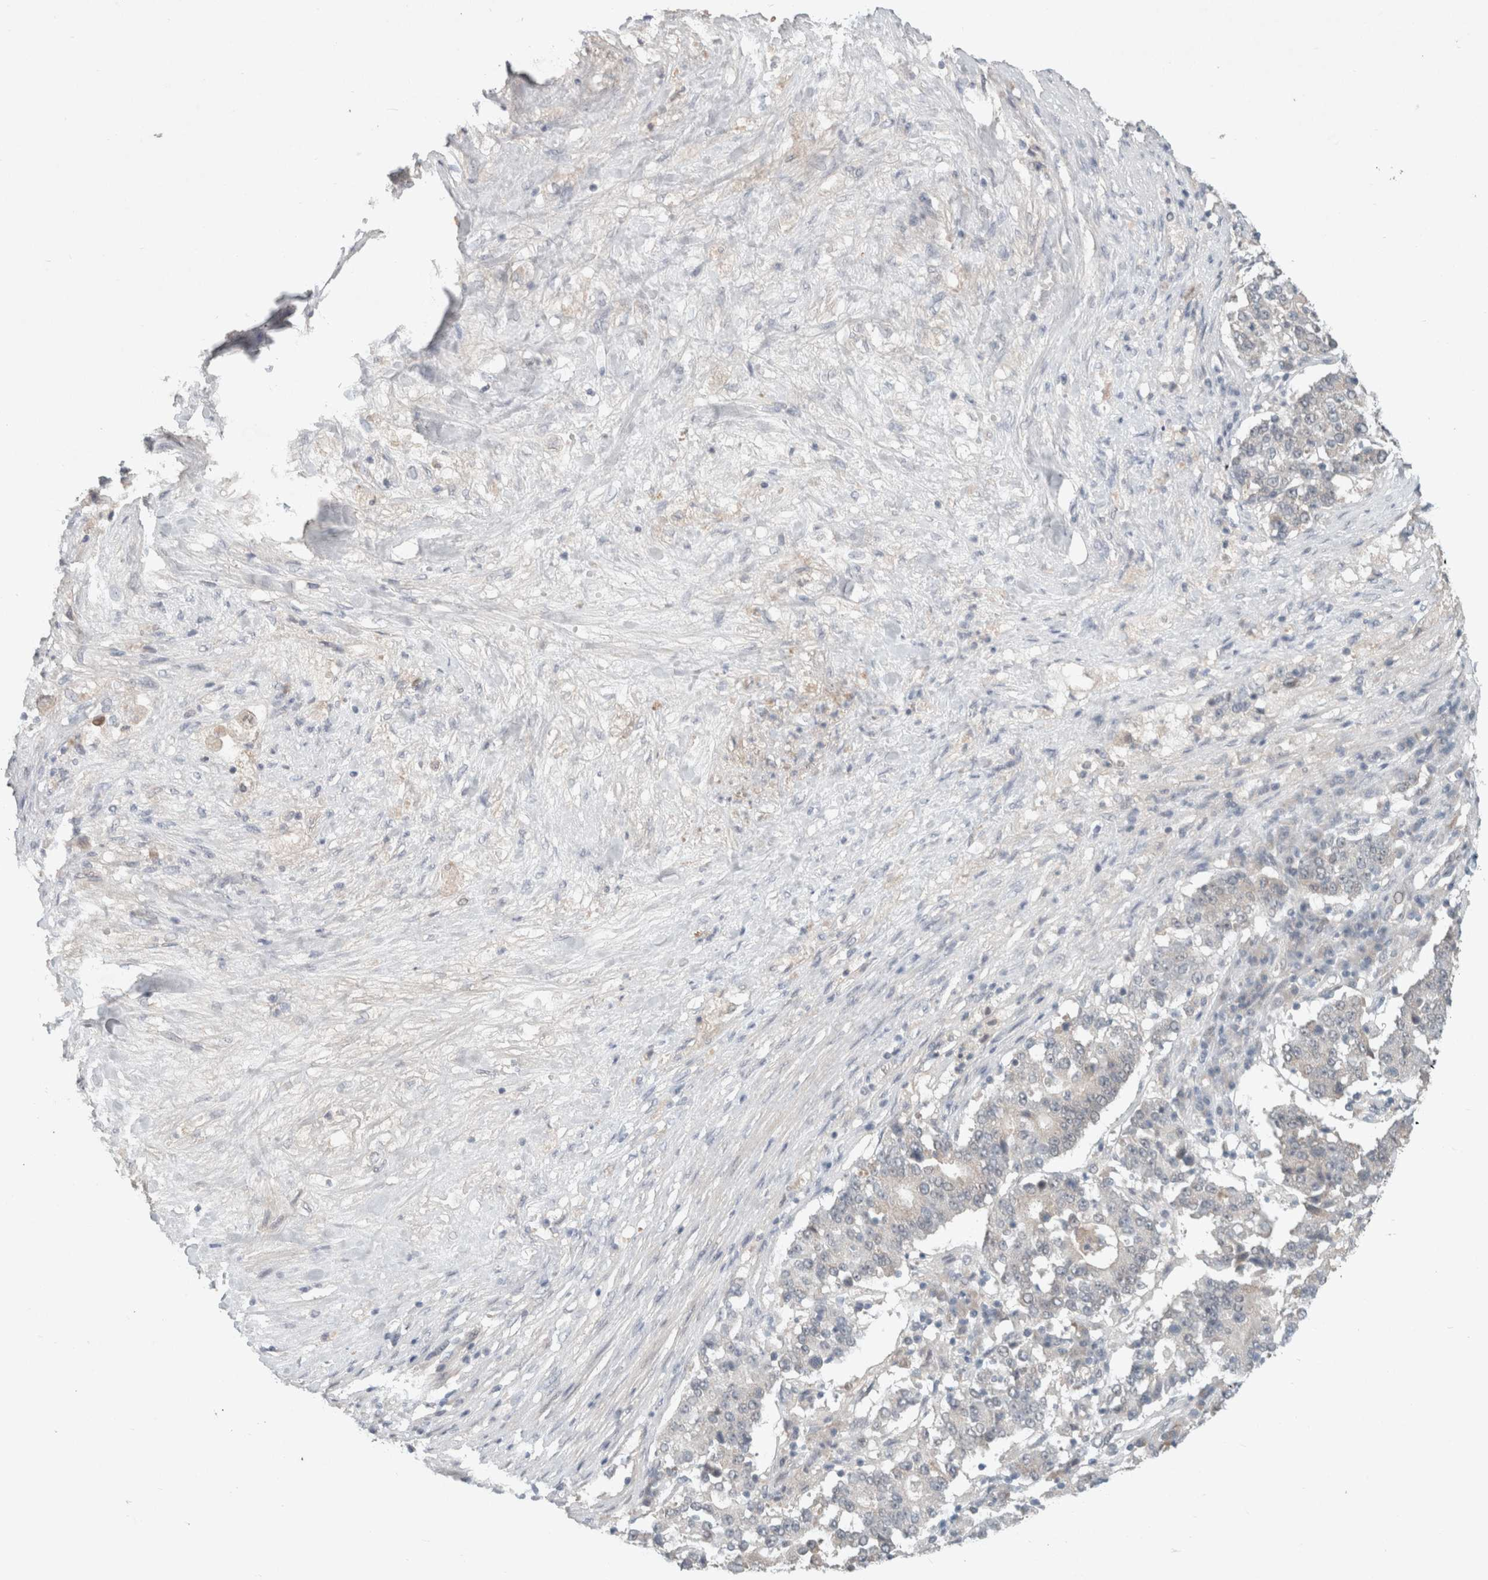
{"staining": {"intensity": "negative", "quantity": "none", "location": "none"}, "tissue": "stomach cancer", "cell_type": "Tumor cells", "image_type": "cancer", "snomed": [{"axis": "morphology", "description": "Adenocarcinoma, NOS"}, {"axis": "topography", "description": "Stomach"}], "caption": "Tumor cells are negative for brown protein staining in stomach cancer (adenocarcinoma).", "gene": "RASAL2", "patient": {"sex": "male", "age": 59}}